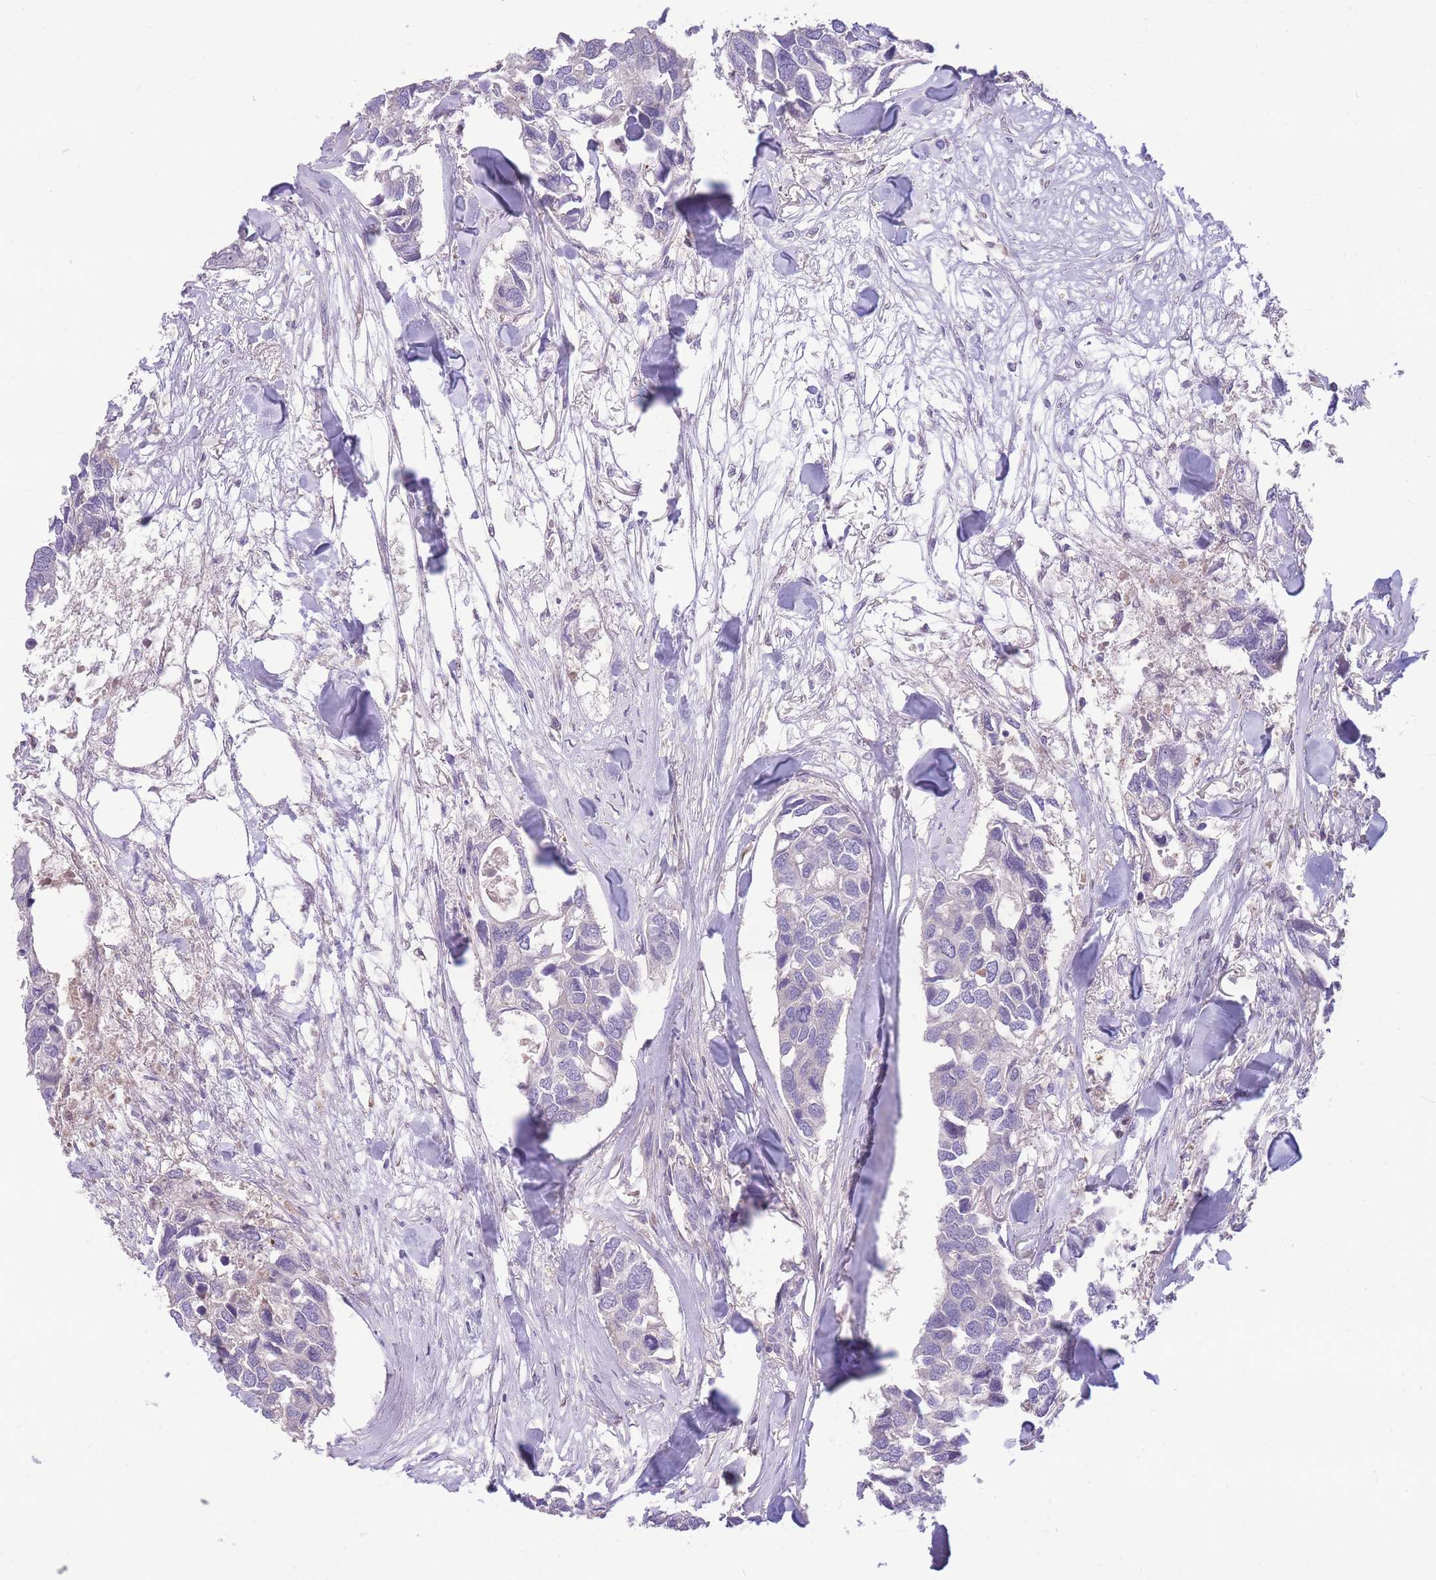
{"staining": {"intensity": "negative", "quantity": "none", "location": "none"}, "tissue": "breast cancer", "cell_type": "Tumor cells", "image_type": "cancer", "snomed": [{"axis": "morphology", "description": "Duct carcinoma"}, {"axis": "topography", "description": "Breast"}], "caption": "Immunohistochemistry of human breast cancer (intraductal carcinoma) reveals no staining in tumor cells.", "gene": "OR5T1", "patient": {"sex": "female", "age": 83}}